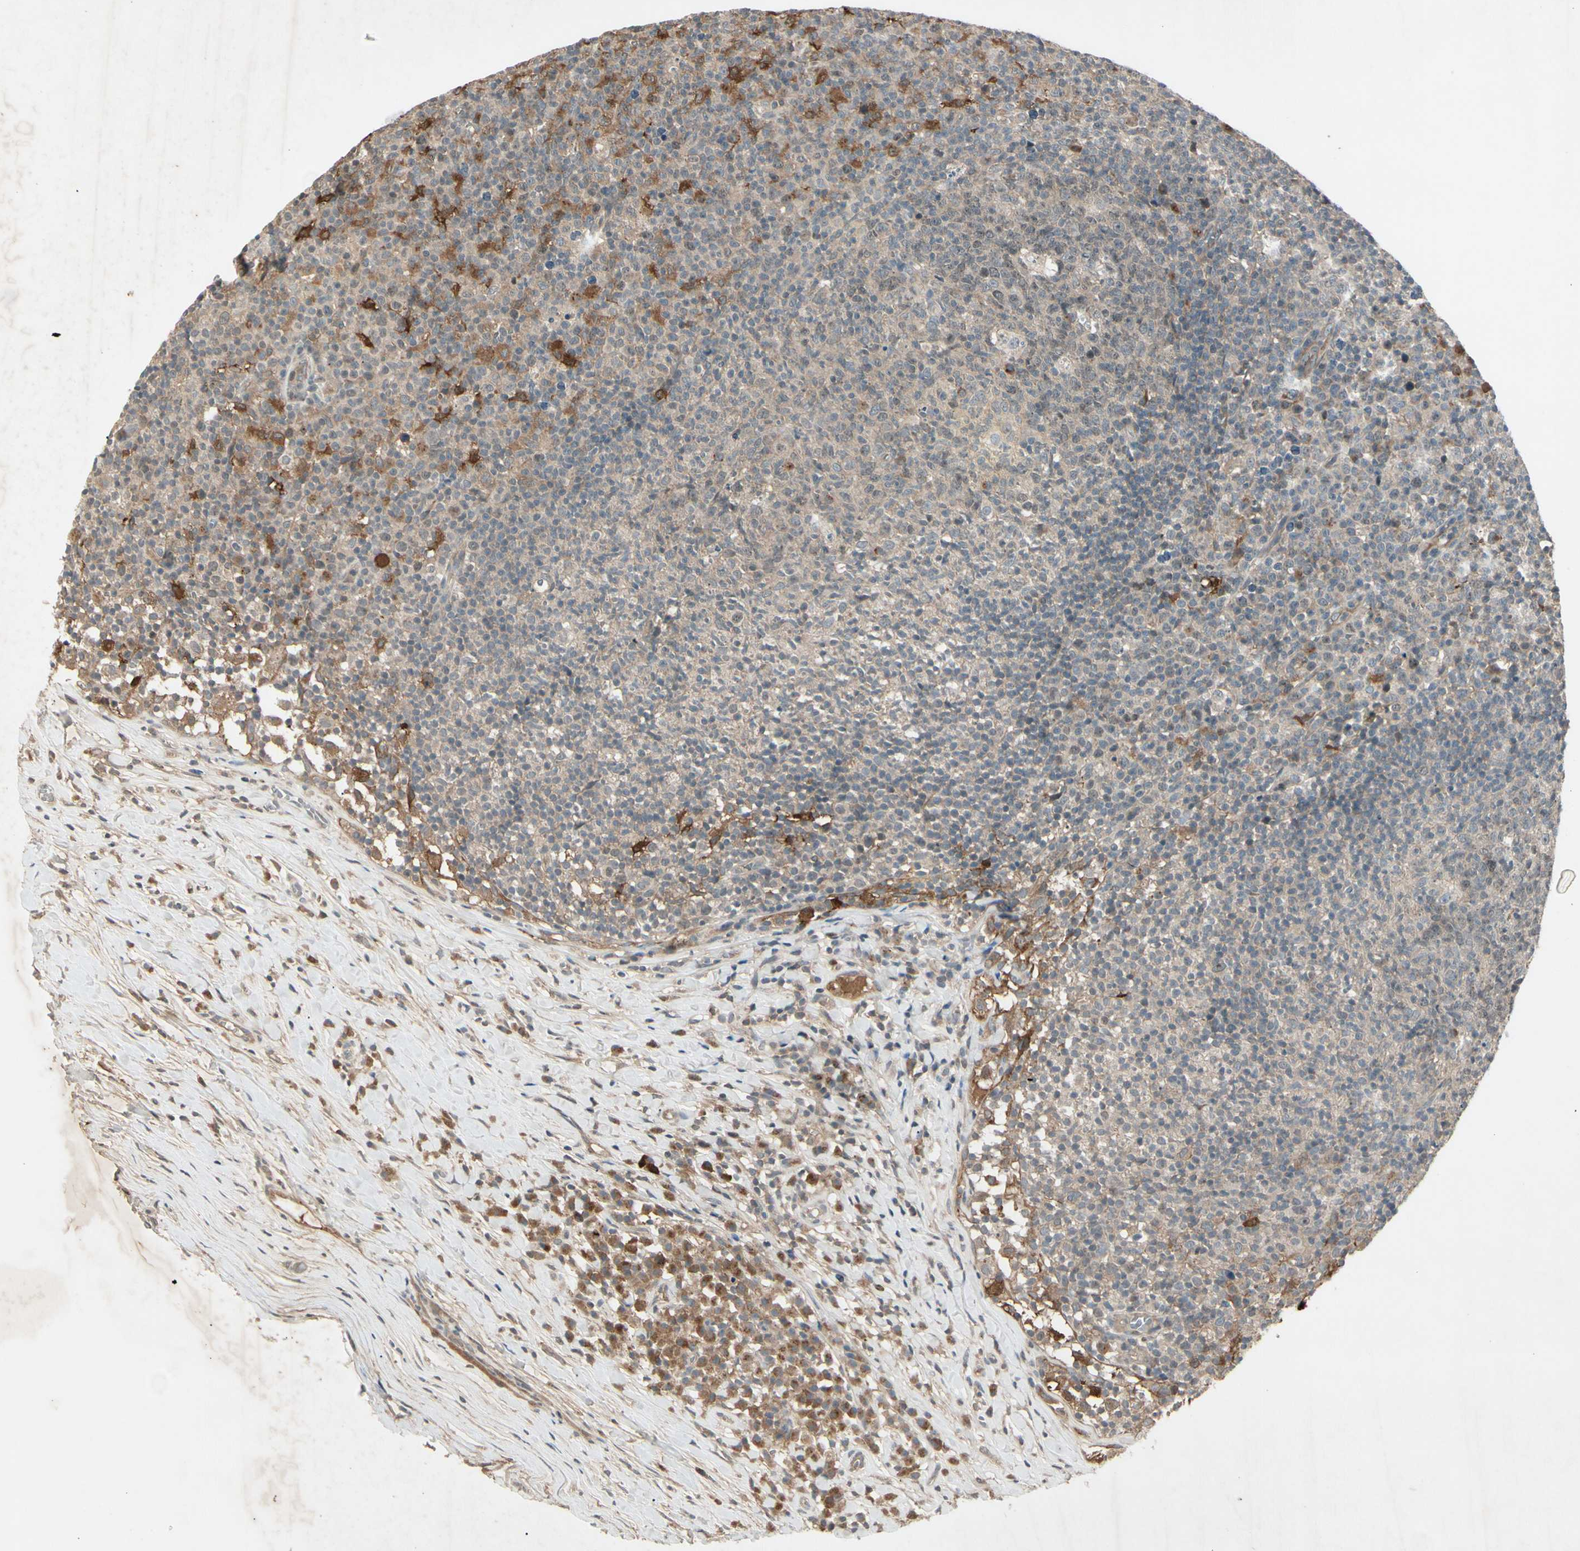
{"staining": {"intensity": "weak", "quantity": ">75%", "location": "cytoplasmic/membranous,nuclear"}, "tissue": "lymph node", "cell_type": "Germinal center cells", "image_type": "normal", "snomed": [{"axis": "morphology", "description": "Normal tissue, NOS"}, {"axis": "morphology", "description": "Inflammation, NOS"}, {"axis": "topography", "description": "Lymph node"}], "caption": "Protein staining exhibits weak cytoplasmic/membranous,nuclear staining in approximately >75% of germinal center cells in unremarkable lymph node. The protein is stained brown, and the nuclei are stained in blue (DAB IHC with brightfield microscopy, high magnification).", "gene": "FHDC1", "patient": {"sex": "male", "age": 55}}